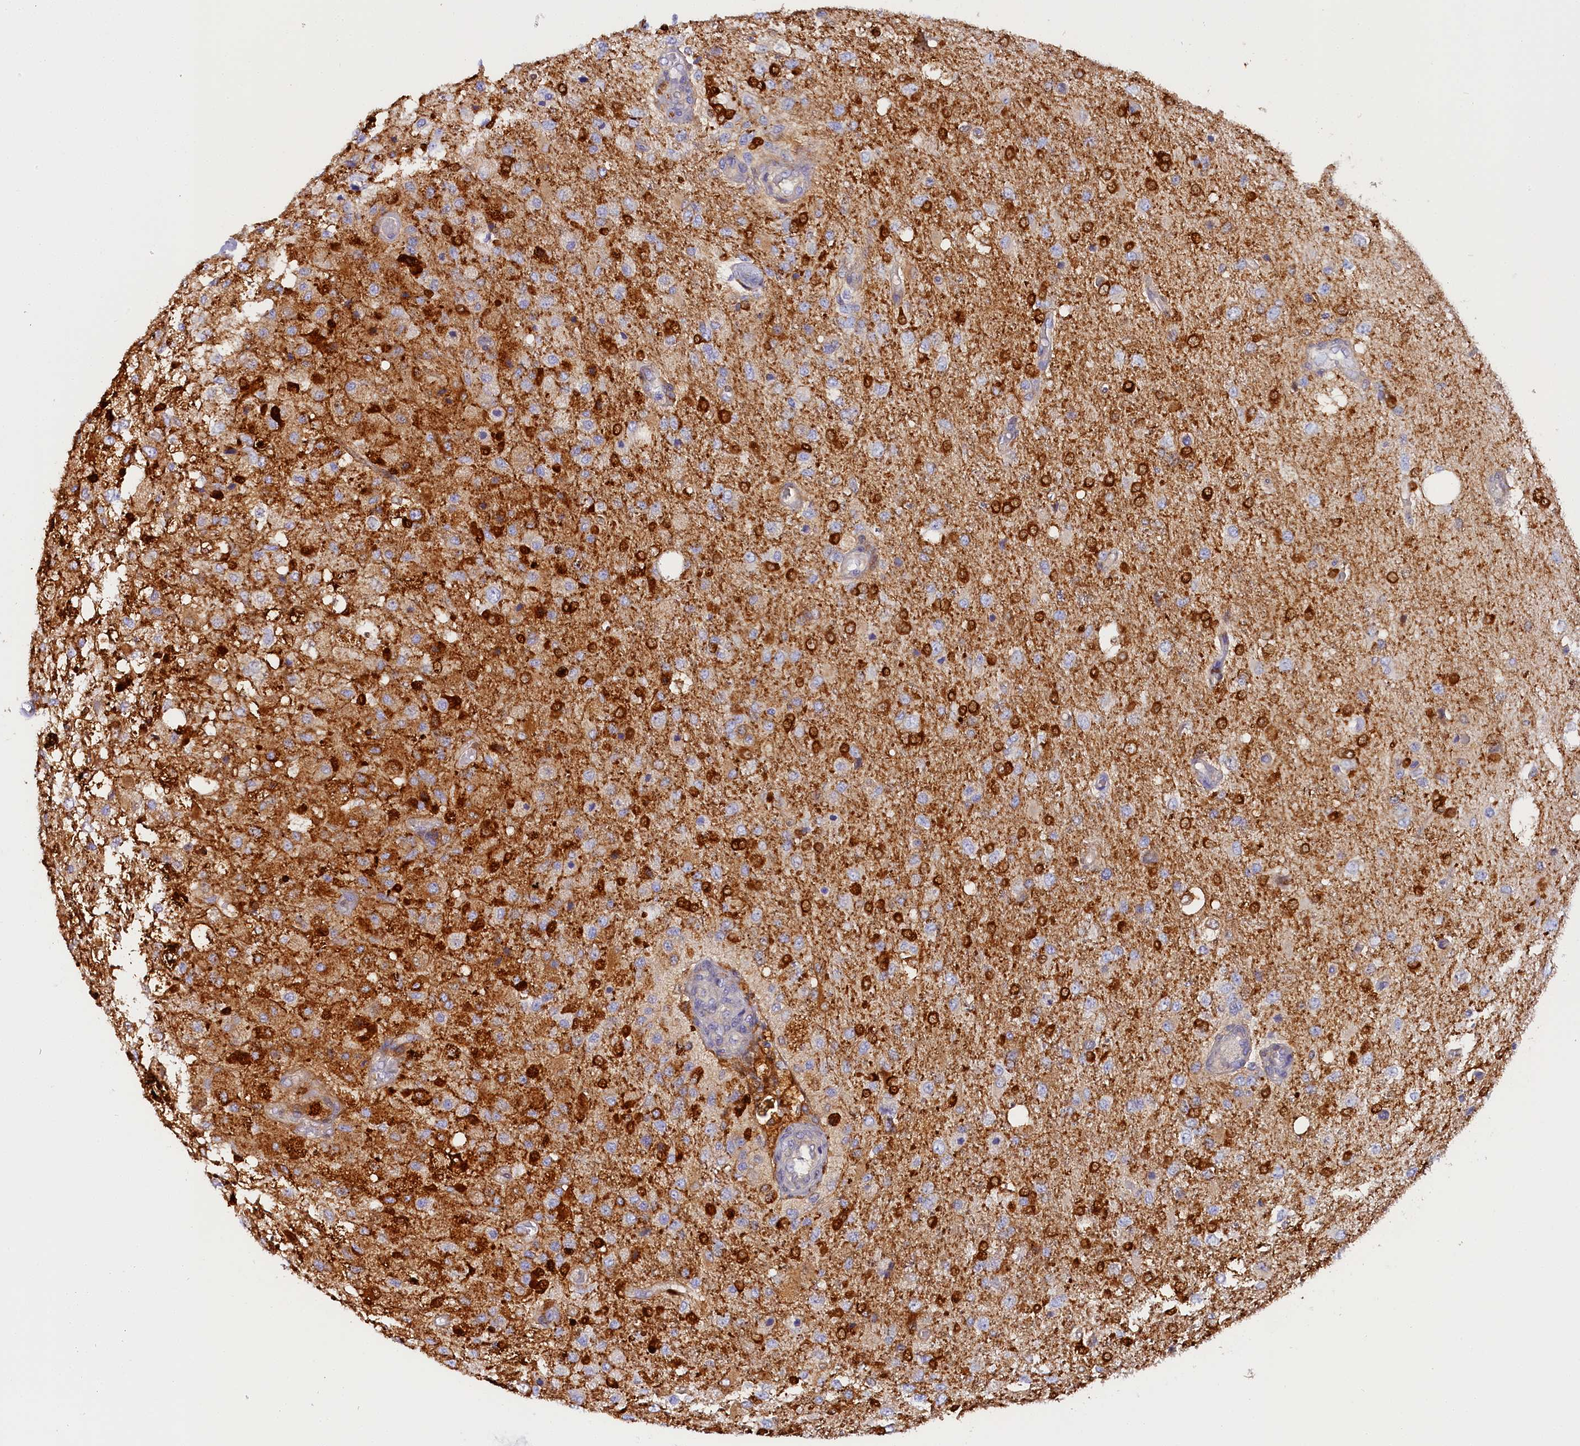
{"staining": {"intensity": "negative", "quantity": "none", "location": "none"}, "tissue": "glioma", "cell_type": "Tumor cells", "image_type": "cancer", "snomed": [{"axis": "morphology", "description": "Normal tissue, NOS"}, {"axis": "morphology", "description": "Glioma, malignant, High grade"}, {"axis": "topography", "description": "Cerebral cortex"}], "caption": "This photomicrograph is of glioma stained with IHC to label a protein in brown with the nuclei are counter-stained blue. There is no expression in tumor cells. (DAB immunohistochemistry visualized using brightfield microscopy, high magnification).", "gene": "KATNB1", "patient": {"sex": "male", "age": 77}}